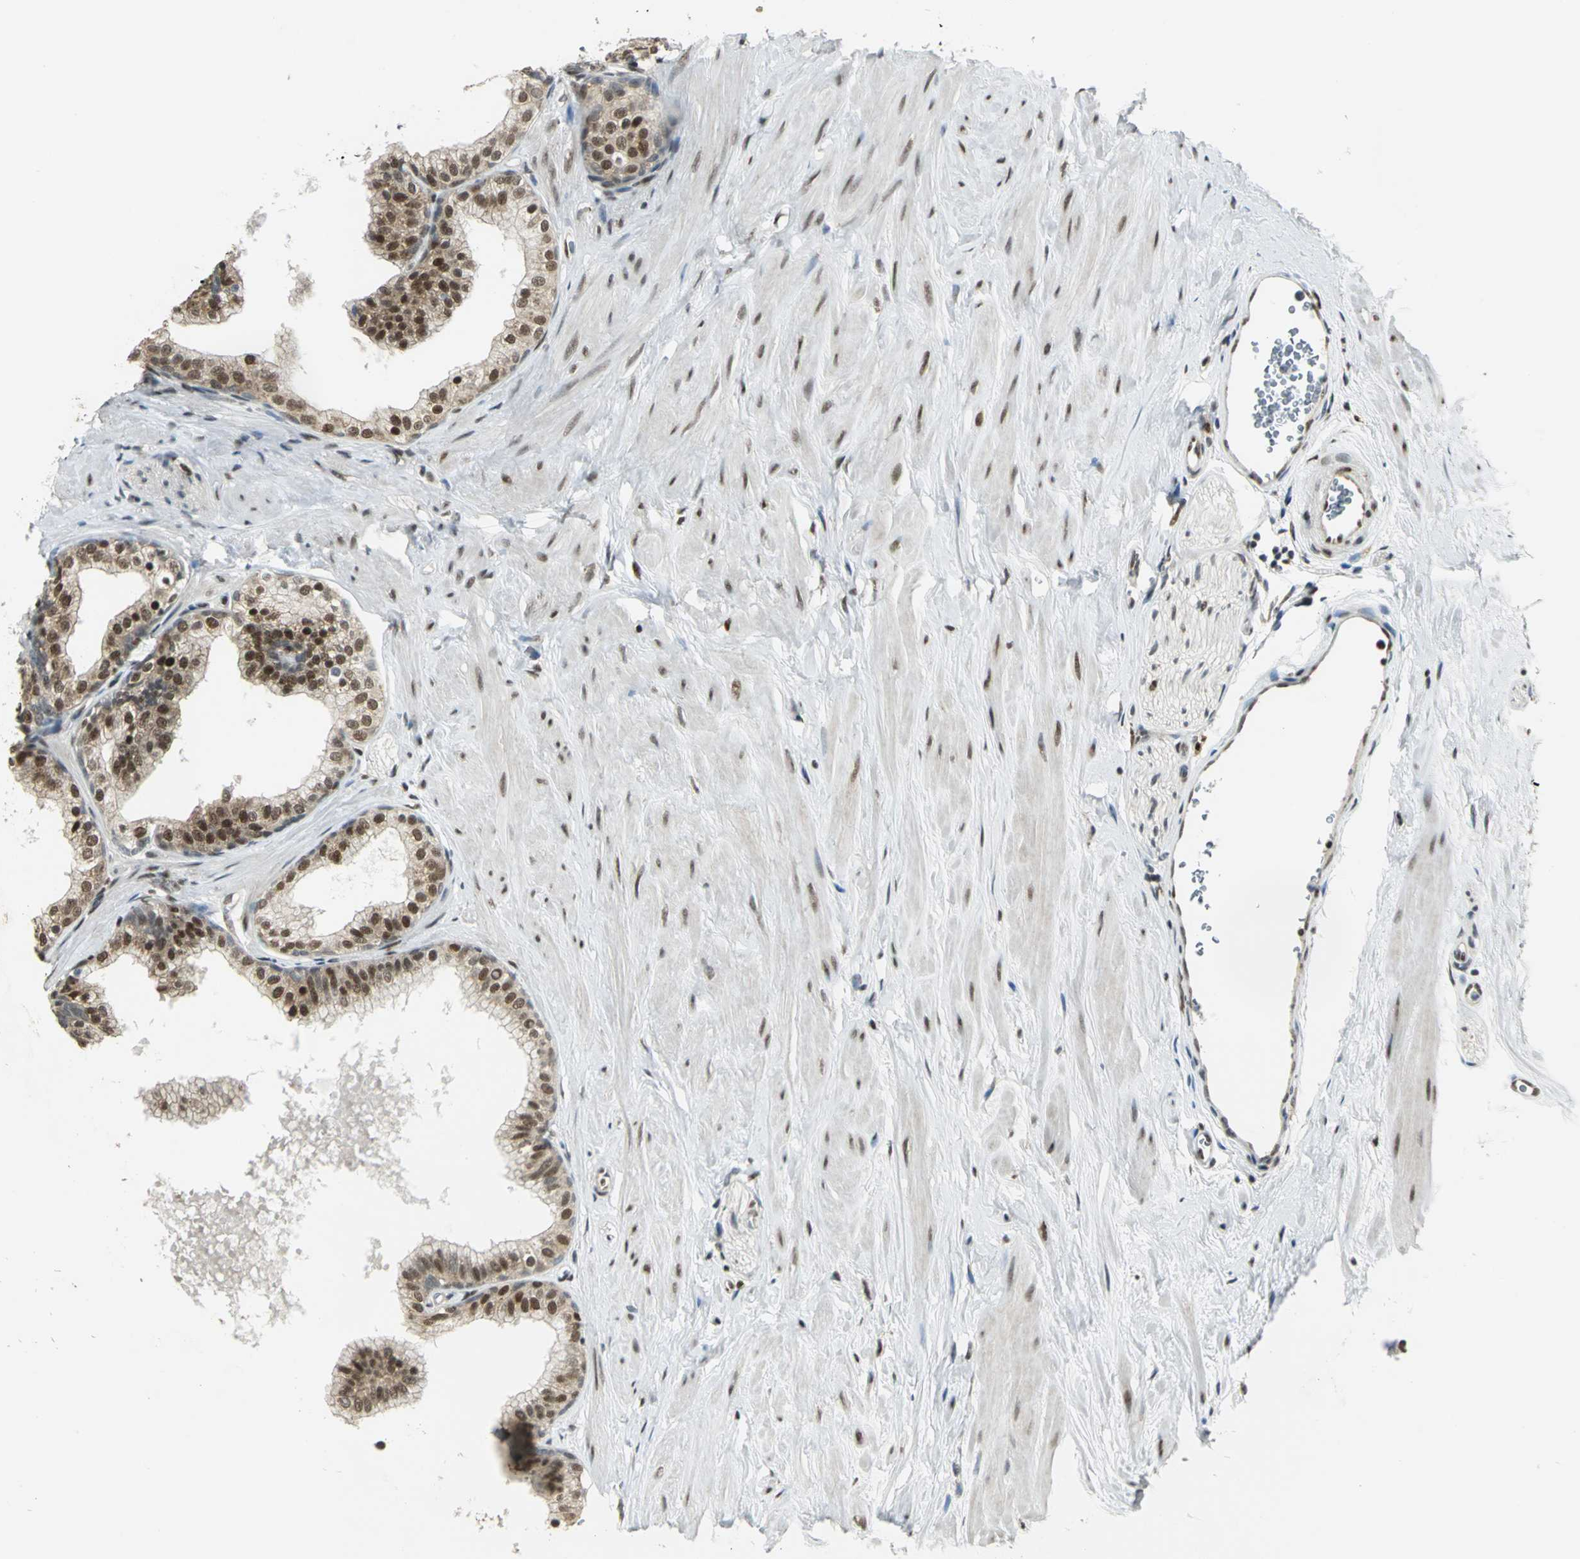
{"staining": {"intensity": "moderate", "quantity": "25%-75%", "location": "nuclear"}, "tissue": "prostate", "cell_type": "Glandular cells", "image_type": "normal", "snomed": [{"axis": "morphology", "description": "Normal tissue, NOS"}, {"axis": "topography", "description": "Prostate"}], "caption": "Protein staining reveals moderate nuclear staining in approximately 25%-75% of glandular cells in normal prostate. (DAB = brown stain, brightfield microscopy at high magnification).", "gene": "DDX5", "patient": {"sex": "male", "age": 60}}